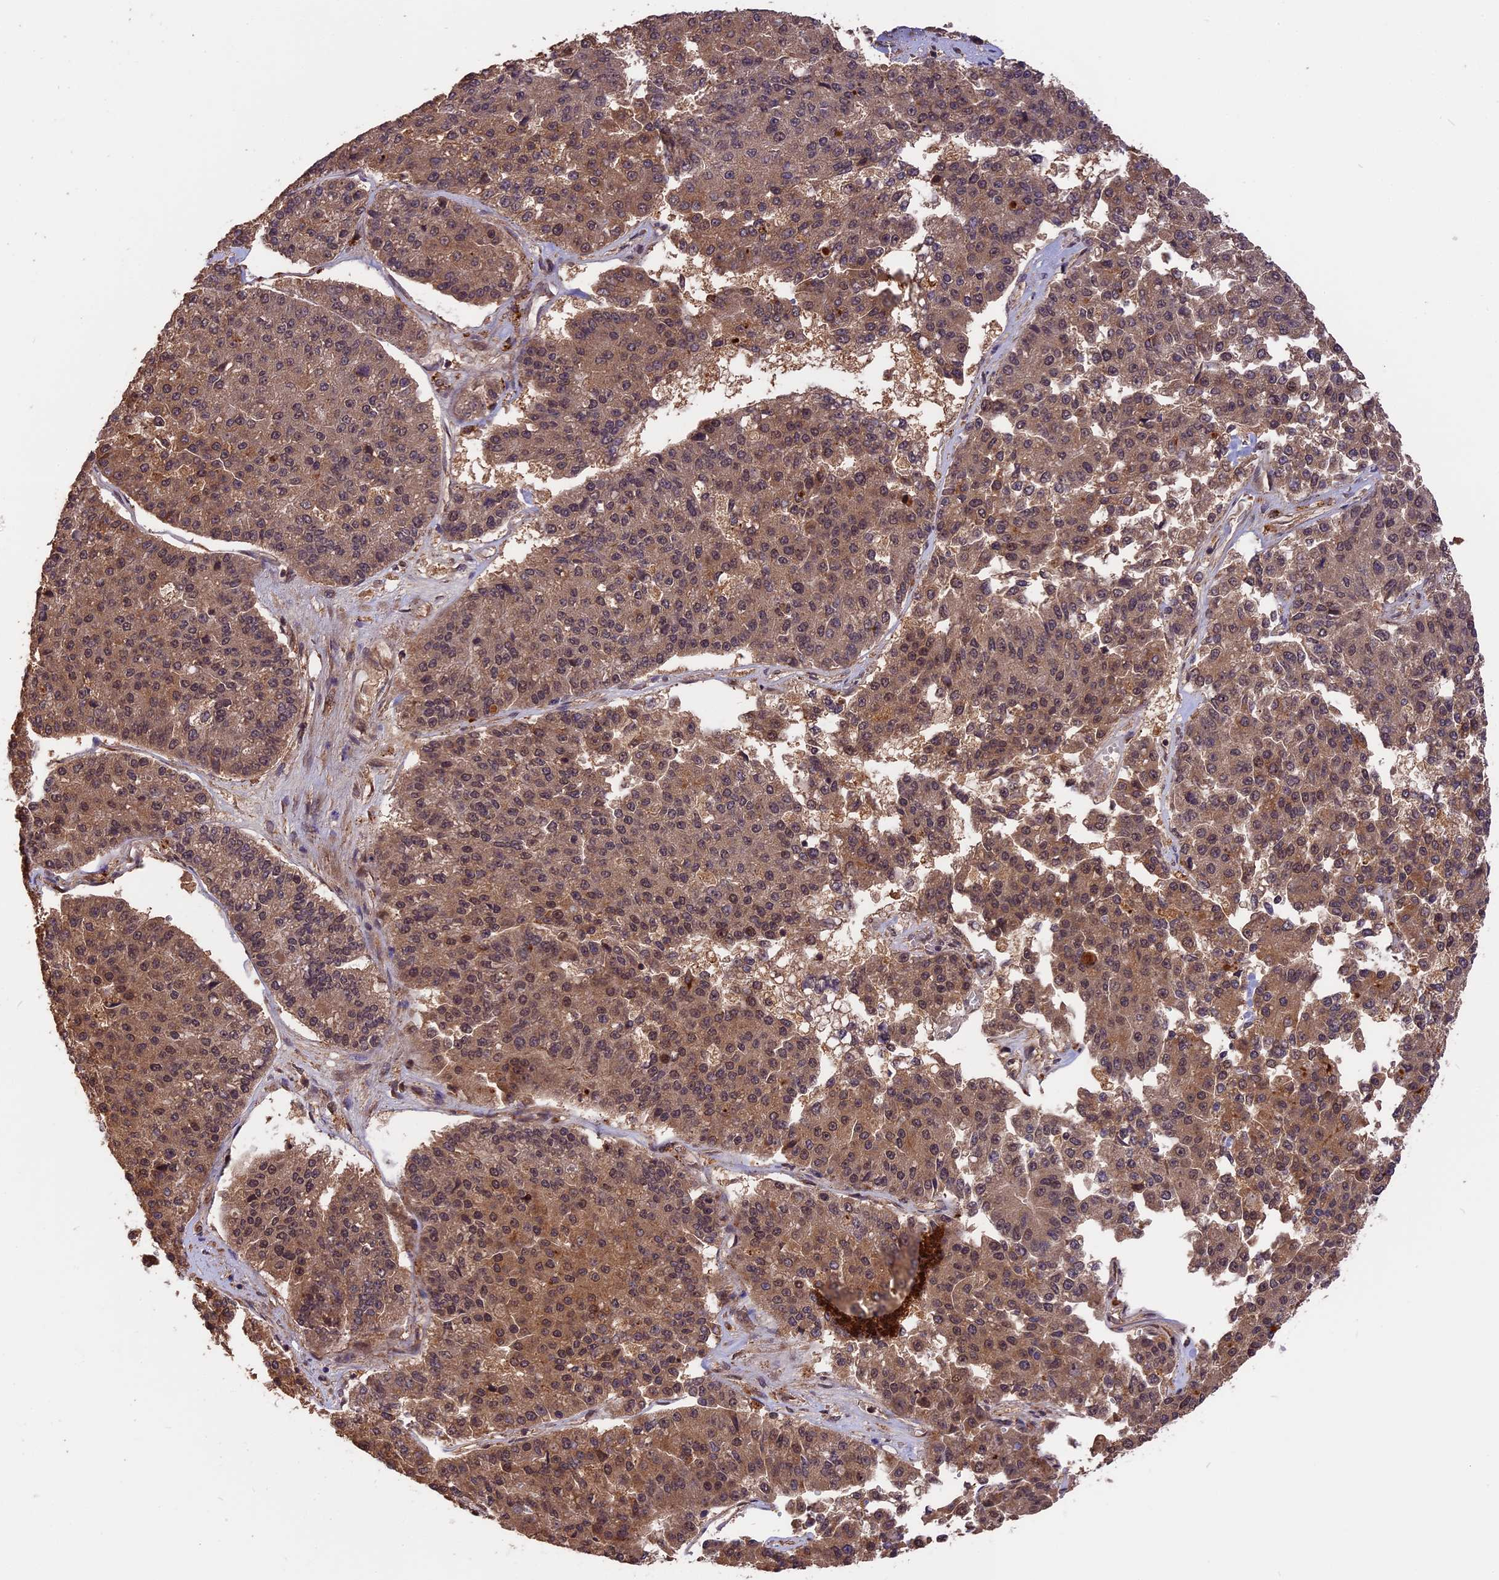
{"staining": {"intensity": "moderate", "quantity": ">75%", "location": "cytoplasmic/membranous,nuclear"}, "tissue": "pancreatic cancer", "cell_type": "Tumor cells", "image_type": "cancer", "snomed": [{"axis": "morphology", "description": "Adenocarcinoma, NOS"}, {"axis": "topography", "description": "Pancreas"}], "caption": "Immunohistochemistry image of neoplastic tissue: pancreatic cancer (adenocarcinoma) stained using immunohistochemistry (IHC) reveals medium levels of moderate protein expression localized specifically in the cytoplasmic/membranous and nuclear of tumor cells, appearing as a cytoplasmic/membranous and nuclear brown color.", "gene": "ESCO1", "patient": {"sex": "male", "age": 50}}